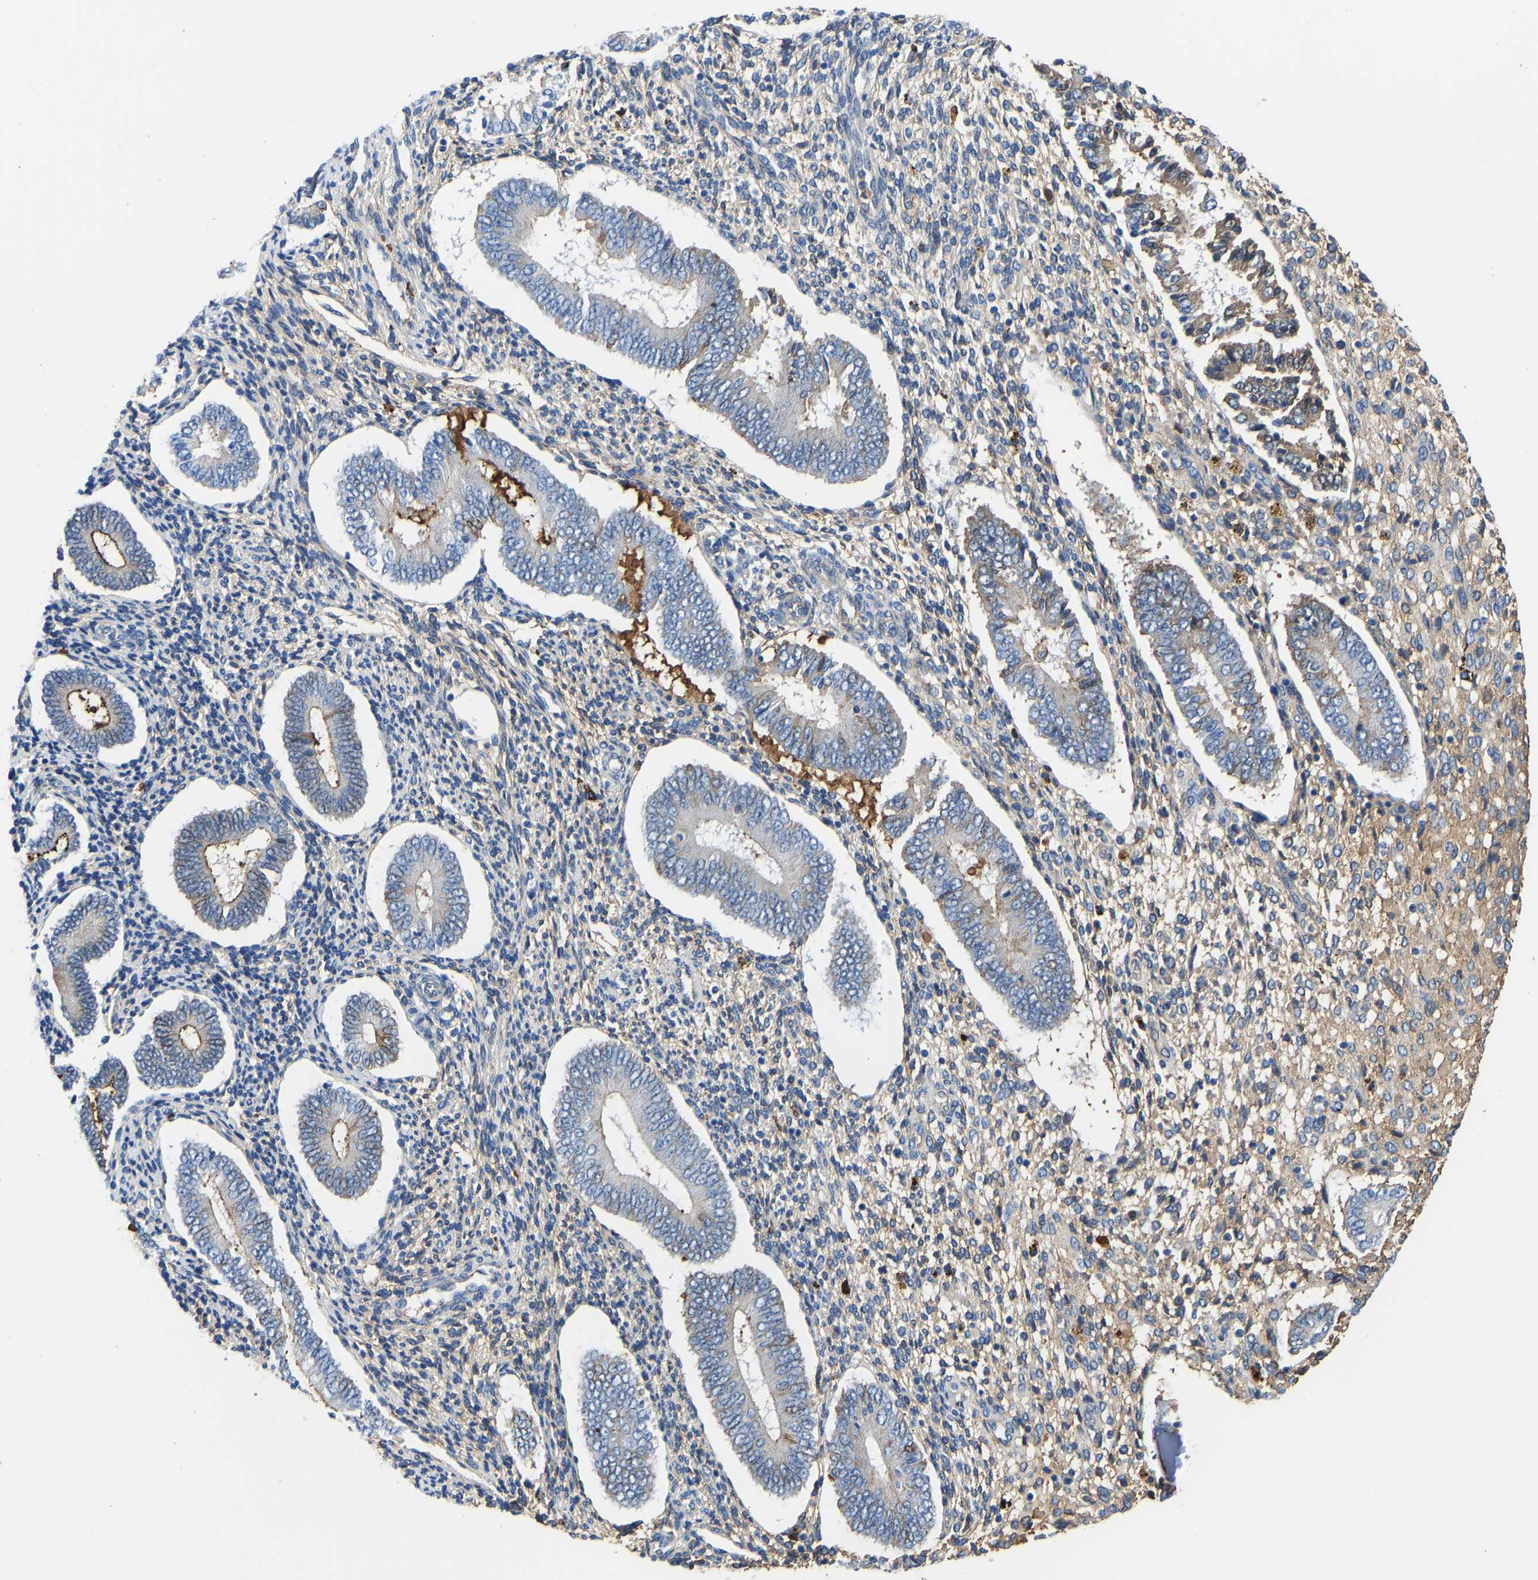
{"staining": {"intensity": "weak", "quantity": "<25%", "location": "cytoplasmic/membranous"}, "tissue": "endometrium", "cell_type": "Cells in endometrial stroma", "image_type": "normal", "snomed": [{"axis": "morphology", "description": "Normal tissue, NOS"}, {"axis": "topography", "description": "Endometrium"}], "caption": "High power microscopy micrograph of an IHC micrograph of normal endometrium, revealing no significant staining in cells in endometrial stroma.", "gene": "HSPG2", "patient": {"sex": "female", "age": 42}}